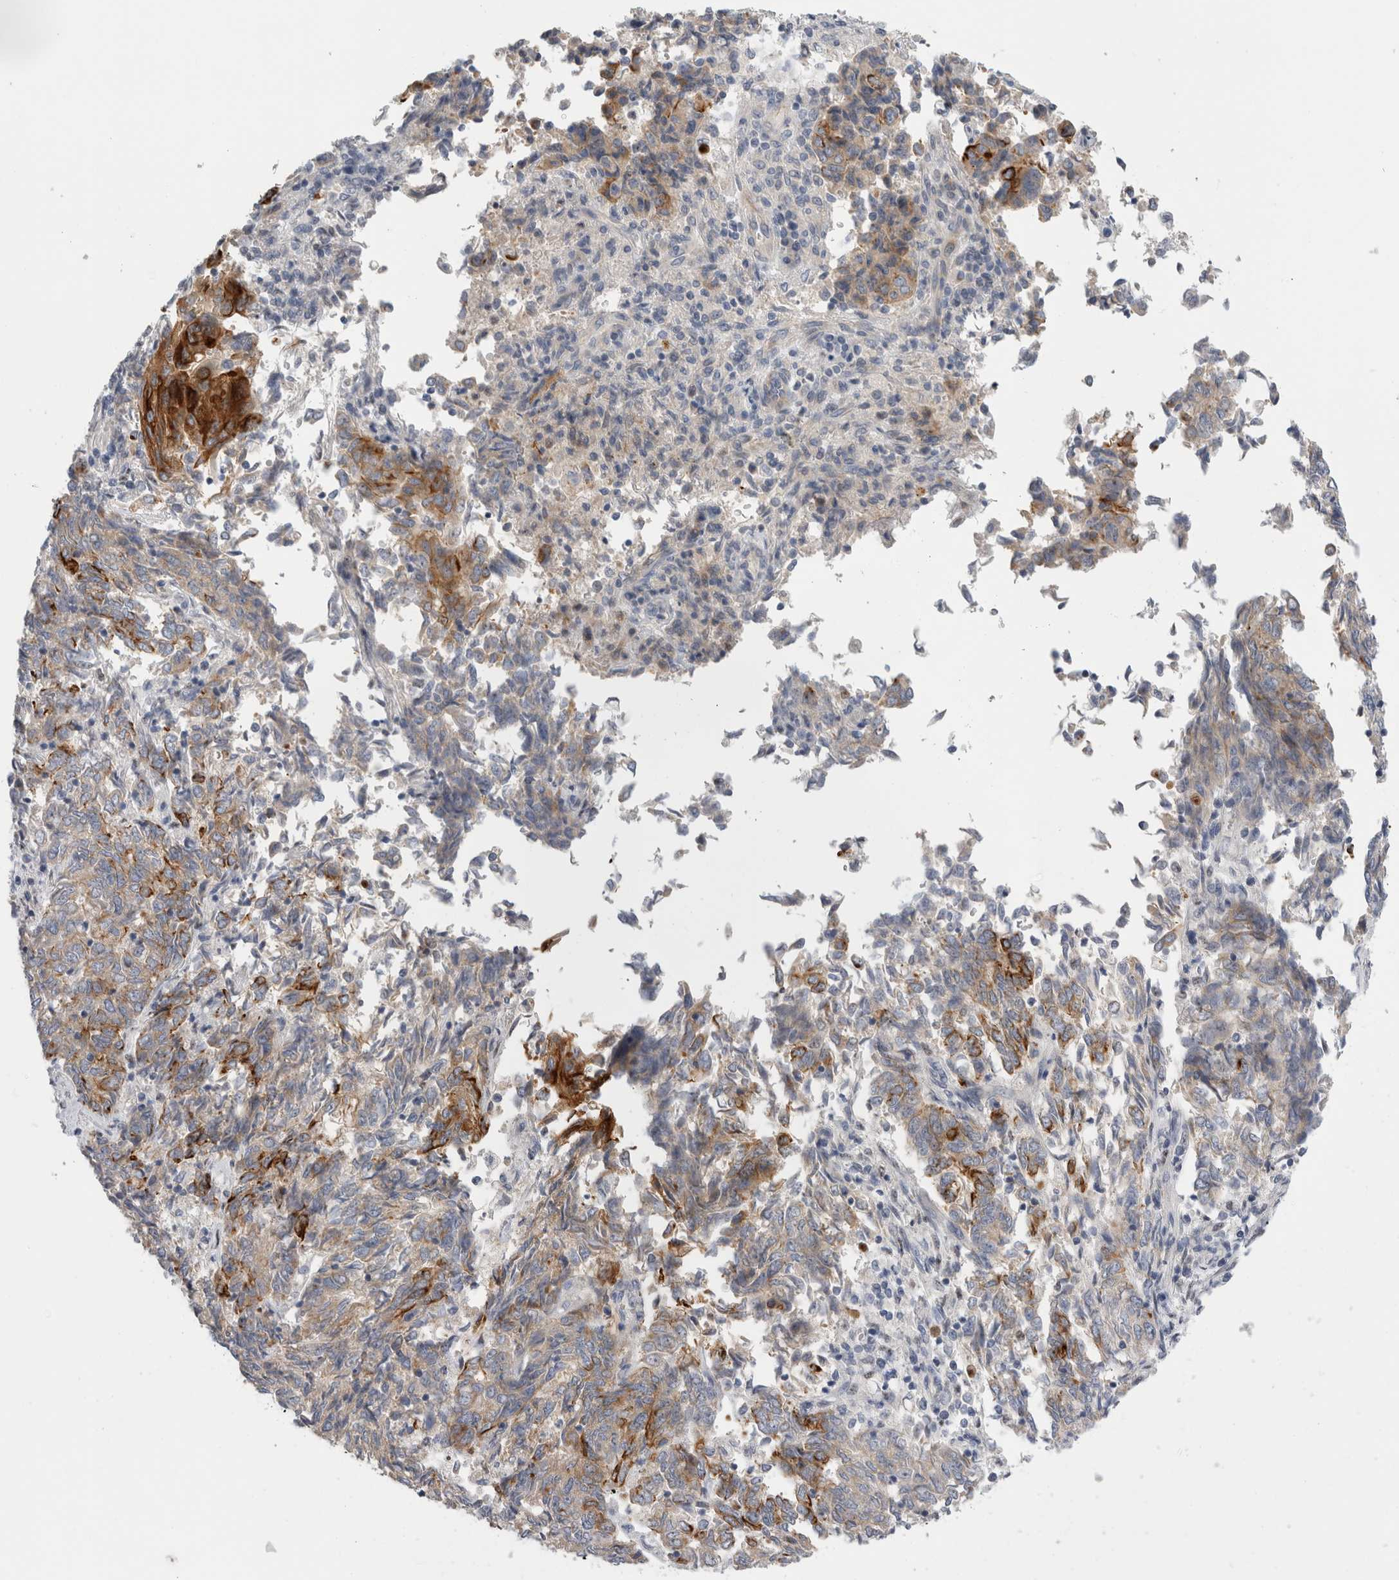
{"staining": {"intensity": "moderate", "quantity": "<25%", "location": "cytoplasmic/membranous"}, "tissue": "endometrial cancer", "cell_type": "Tumor cells", "image_type": "cancer", "snomed": [{"axis": "morphology", "description": "Adenocarcinoma, NOS"}, {"axis": "topography", "description": "Endometrium"}], "caption": "Brown immunohistochemical staining in endometrial cancer (adenocarcinoma) shows moderate cytoplasmic/membranous positivity in approximately <25% of tumor cells.", "gene": "SLC20A2", "patient": {"sex": "female", "age": 80}}